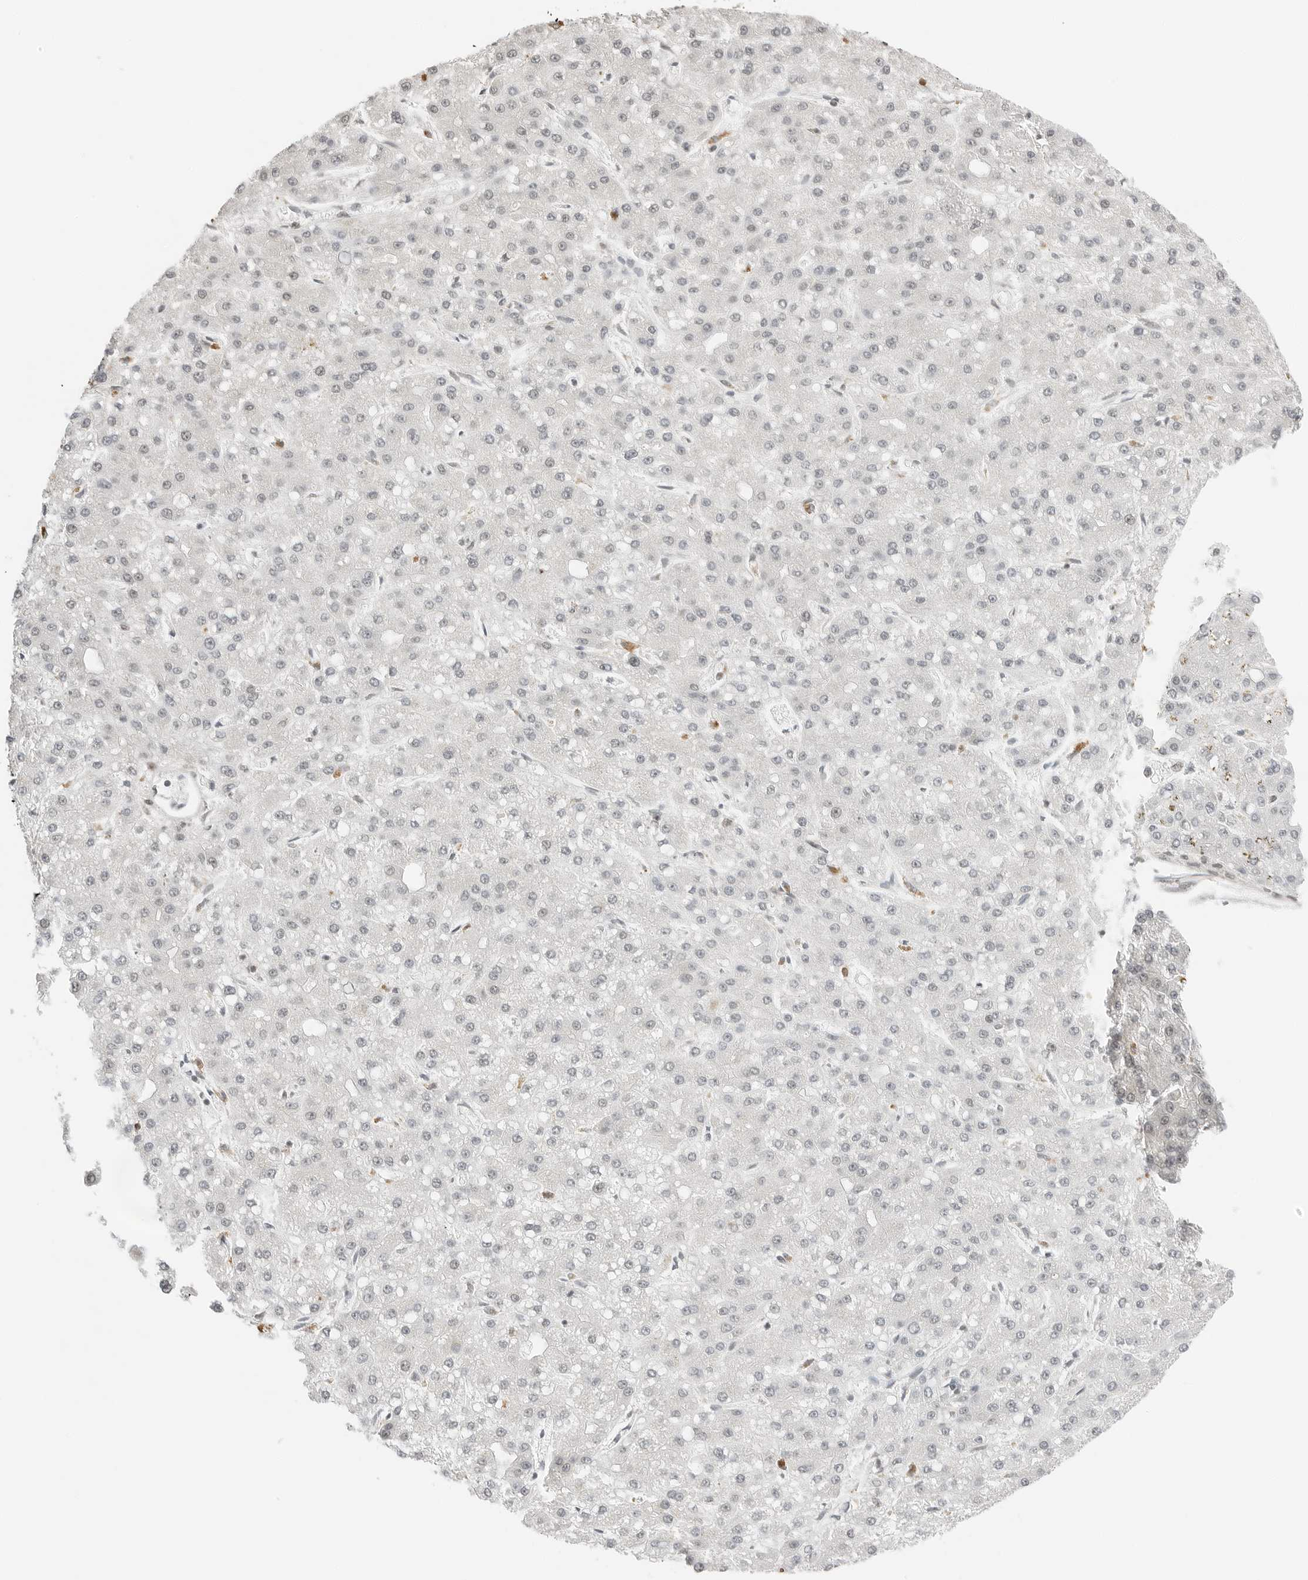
{"staining": {"intensity": "negative", "quantity": "none", "location": "none"}, "tissue": "liver cancer", "cell_type": "Tumor cells", "image_type": "cancer", "snomed": [{"axis": "morphology", "description": "Carcinoma, Hepatocellular, NOS"}, {"axis": "topography", "description": "Liver"}], "caption": "The photomicrograph reveals no staining of tumor cells in liver cancer.", "gene": "CRTC2", "patient": {"sex": "male", "age": 67}}